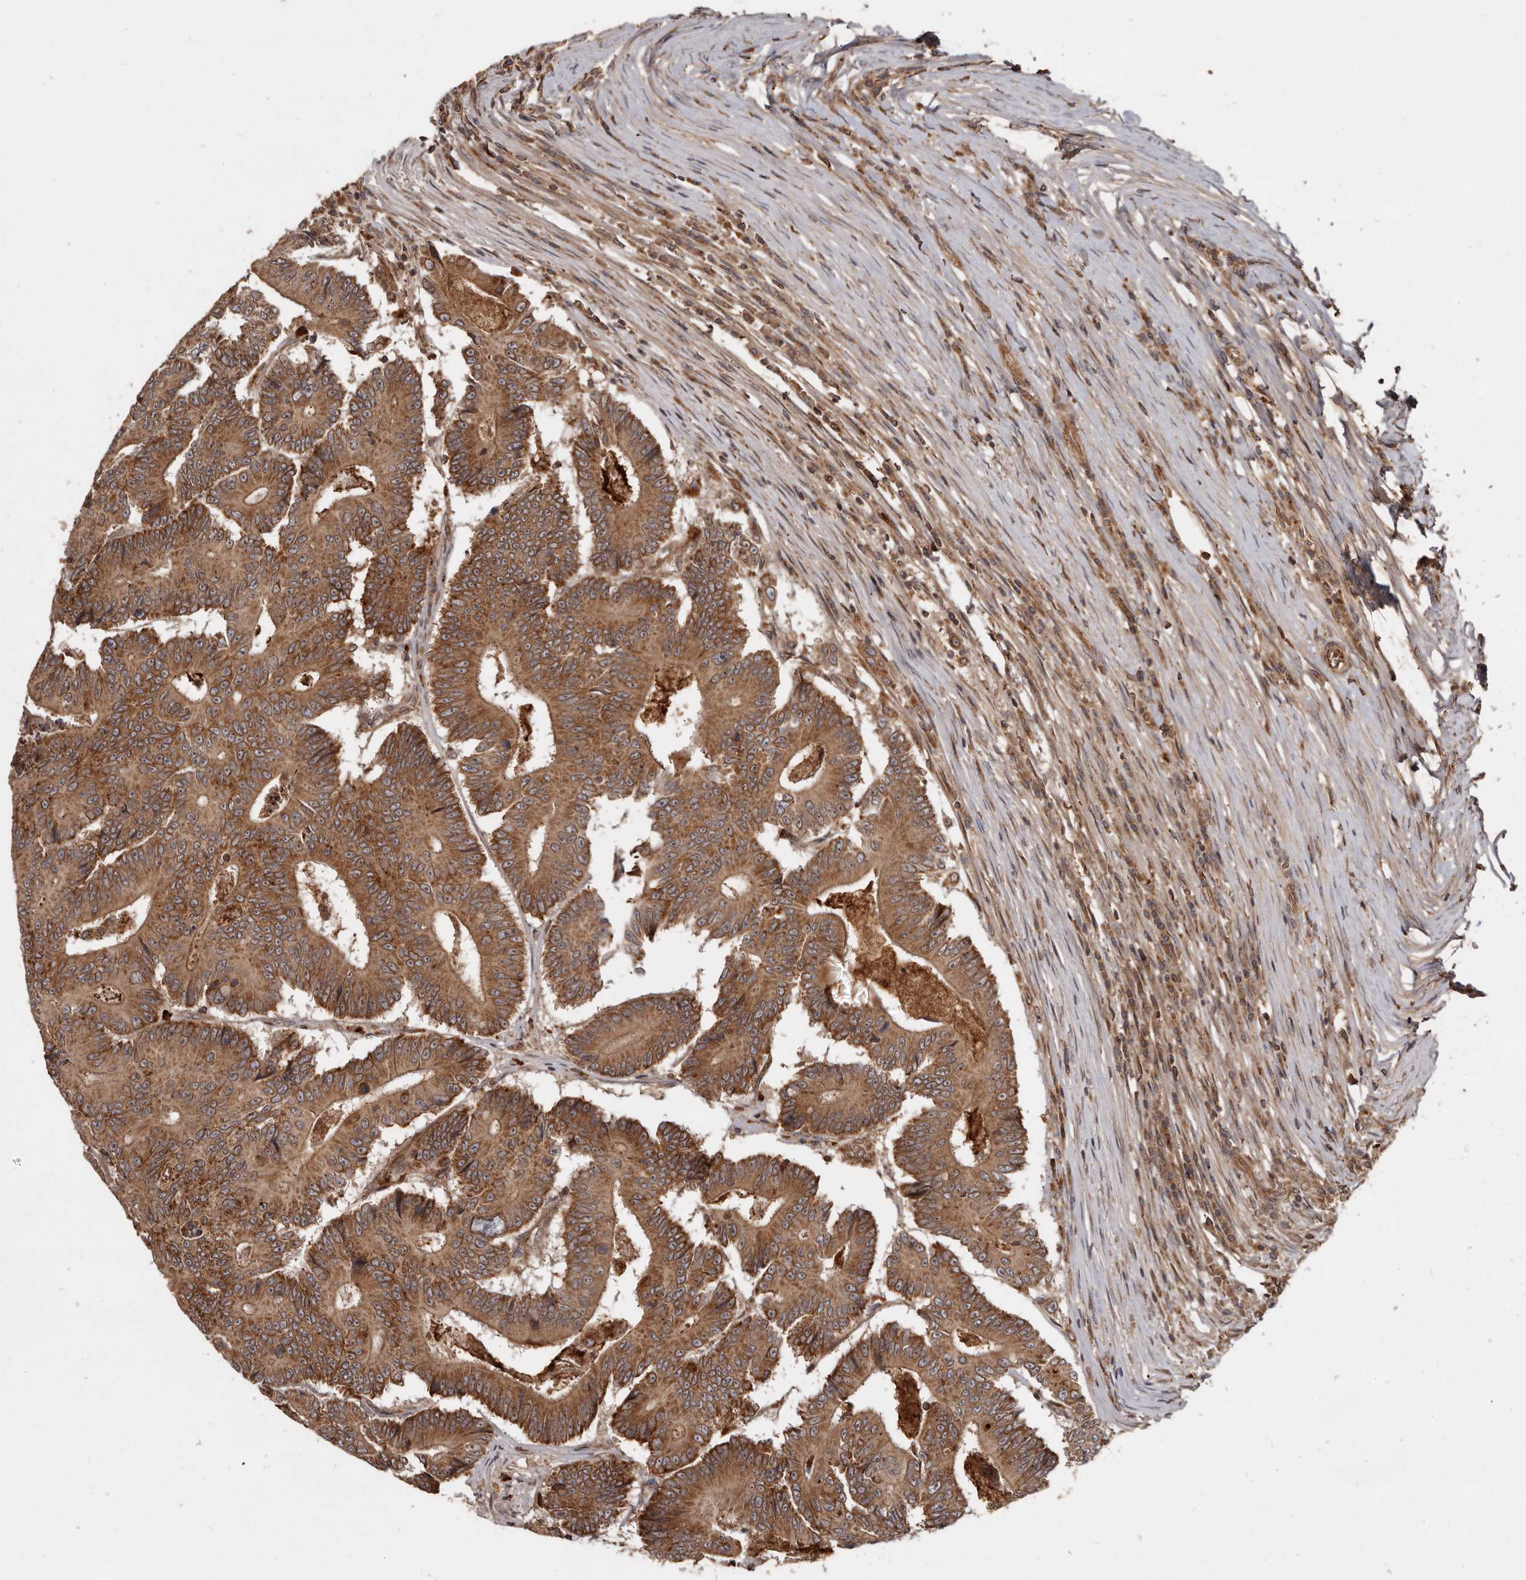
{"staining": {"intensity": "moderate", "quantity": ">75%", "location": "cytoplasmic/membranous"}, "tissue": "colorectal cancer", "cell_type": "Tumor cells", "image_type": "cancer", "snomed": [{"axis": "morphology", "description": "Adenocarcinoma, NOS"}, {"axis": "topography", "description": "Colon"}], "caption": "Immunohistochemistry photomicrograph of neoplastic tissue: colorectal adenocarcinoma stained using IHC demonstrates medium levels of moderate protein expression localized specifically in the cytoplasmic/membranous of tumor cells, appearing as a cytoplasmic/membranous brown color.", "gene": "STK36", "patient": {"sex": "male", "age": 83}}